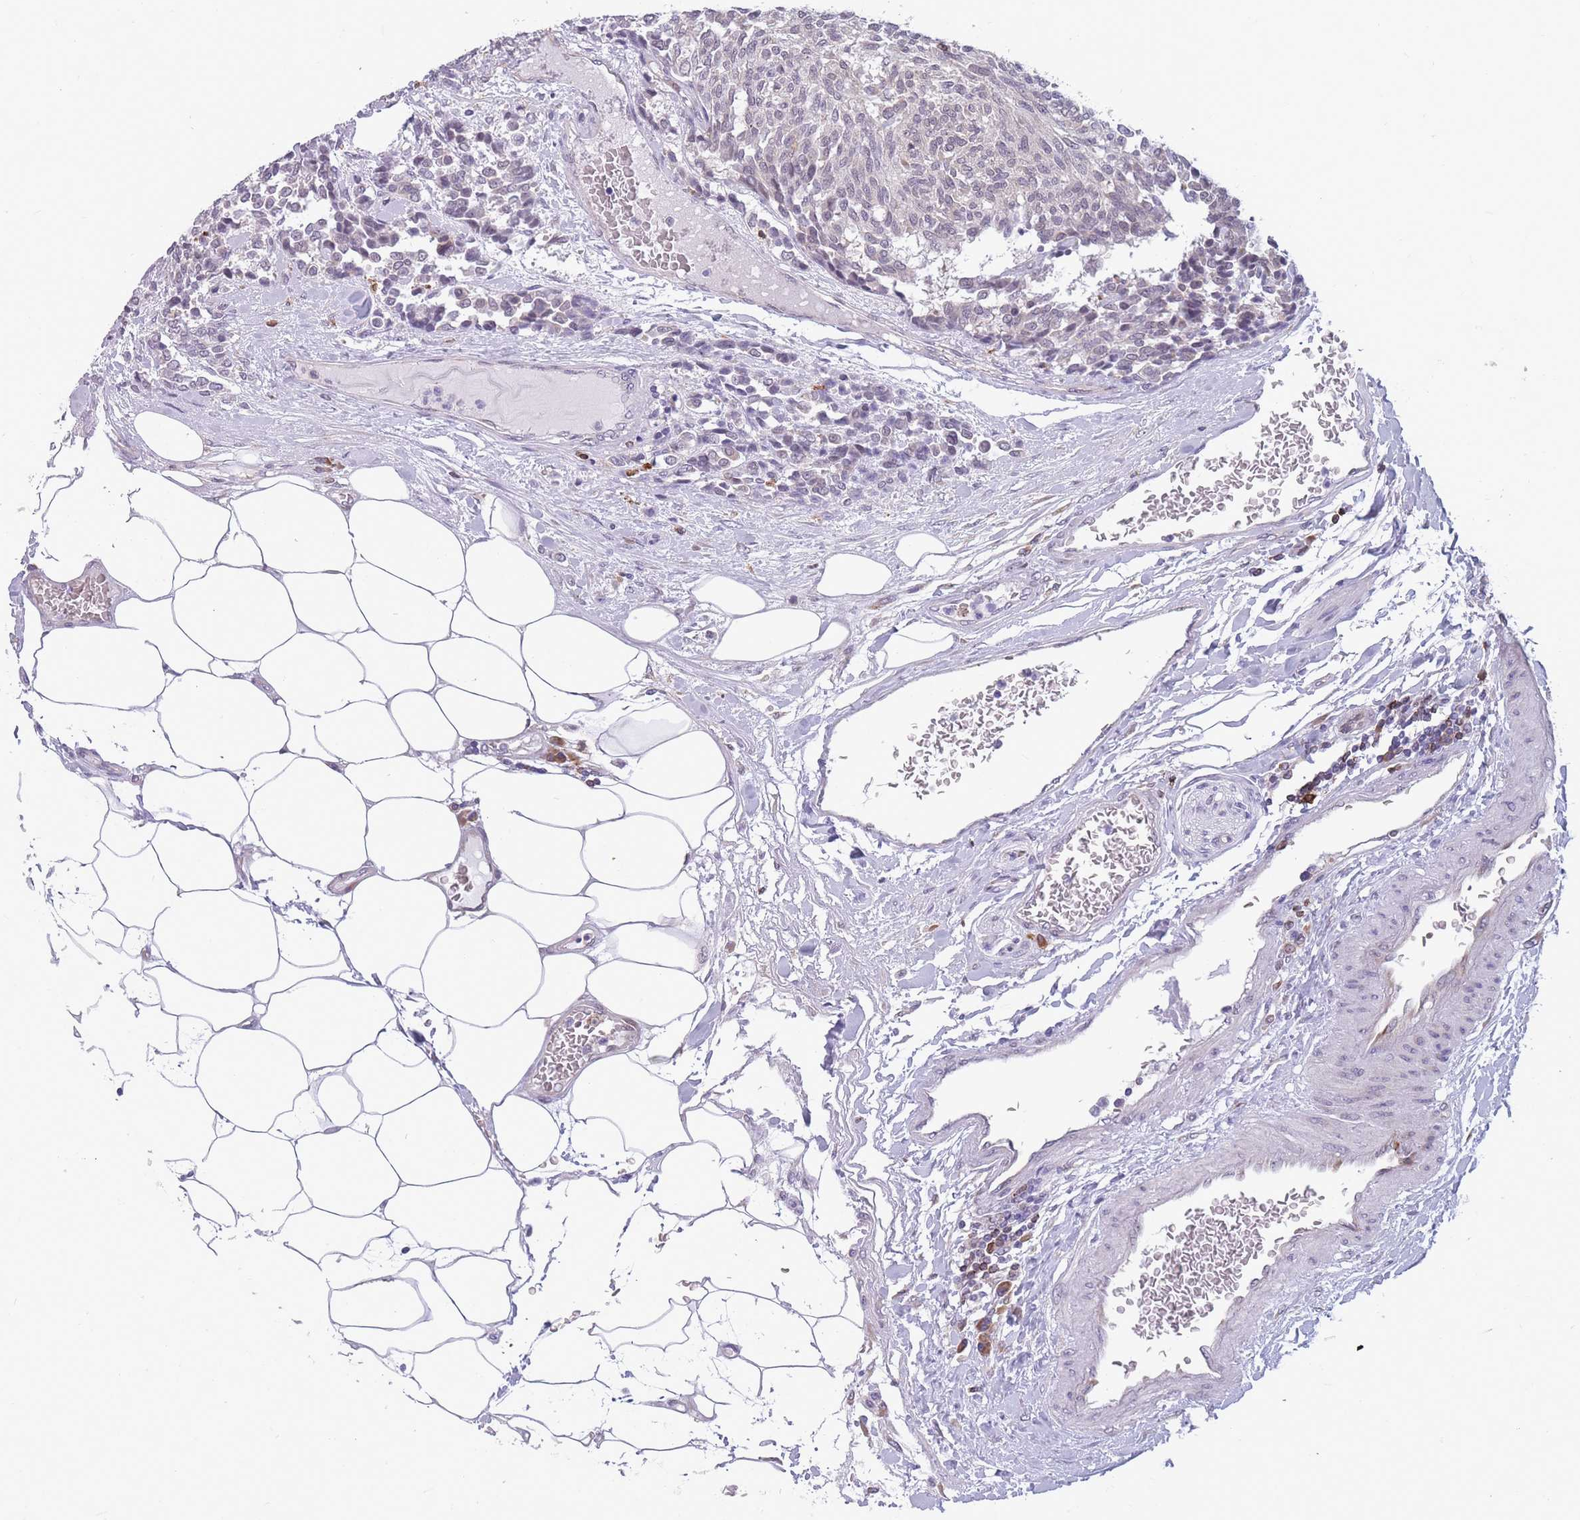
{"staining": {"intensity": "negative", "quantity": "none", "location": "none"}, "tissue": "carcinoid", "cell_type": "Tumor cells", "image_type": "cancer", "snomed": [{"axis": "morphology", "description": "Carcinoid, malignant, NOS"}, {"axis": "topography", "description": "Pancreas"}], "caption": "IHC micrograph of carcinoid stained for a protein (brown), which demonstrates no positivity in tumor cells.", "gene": "TMEM121", "patient": {"sex": "female", "age": 54}}